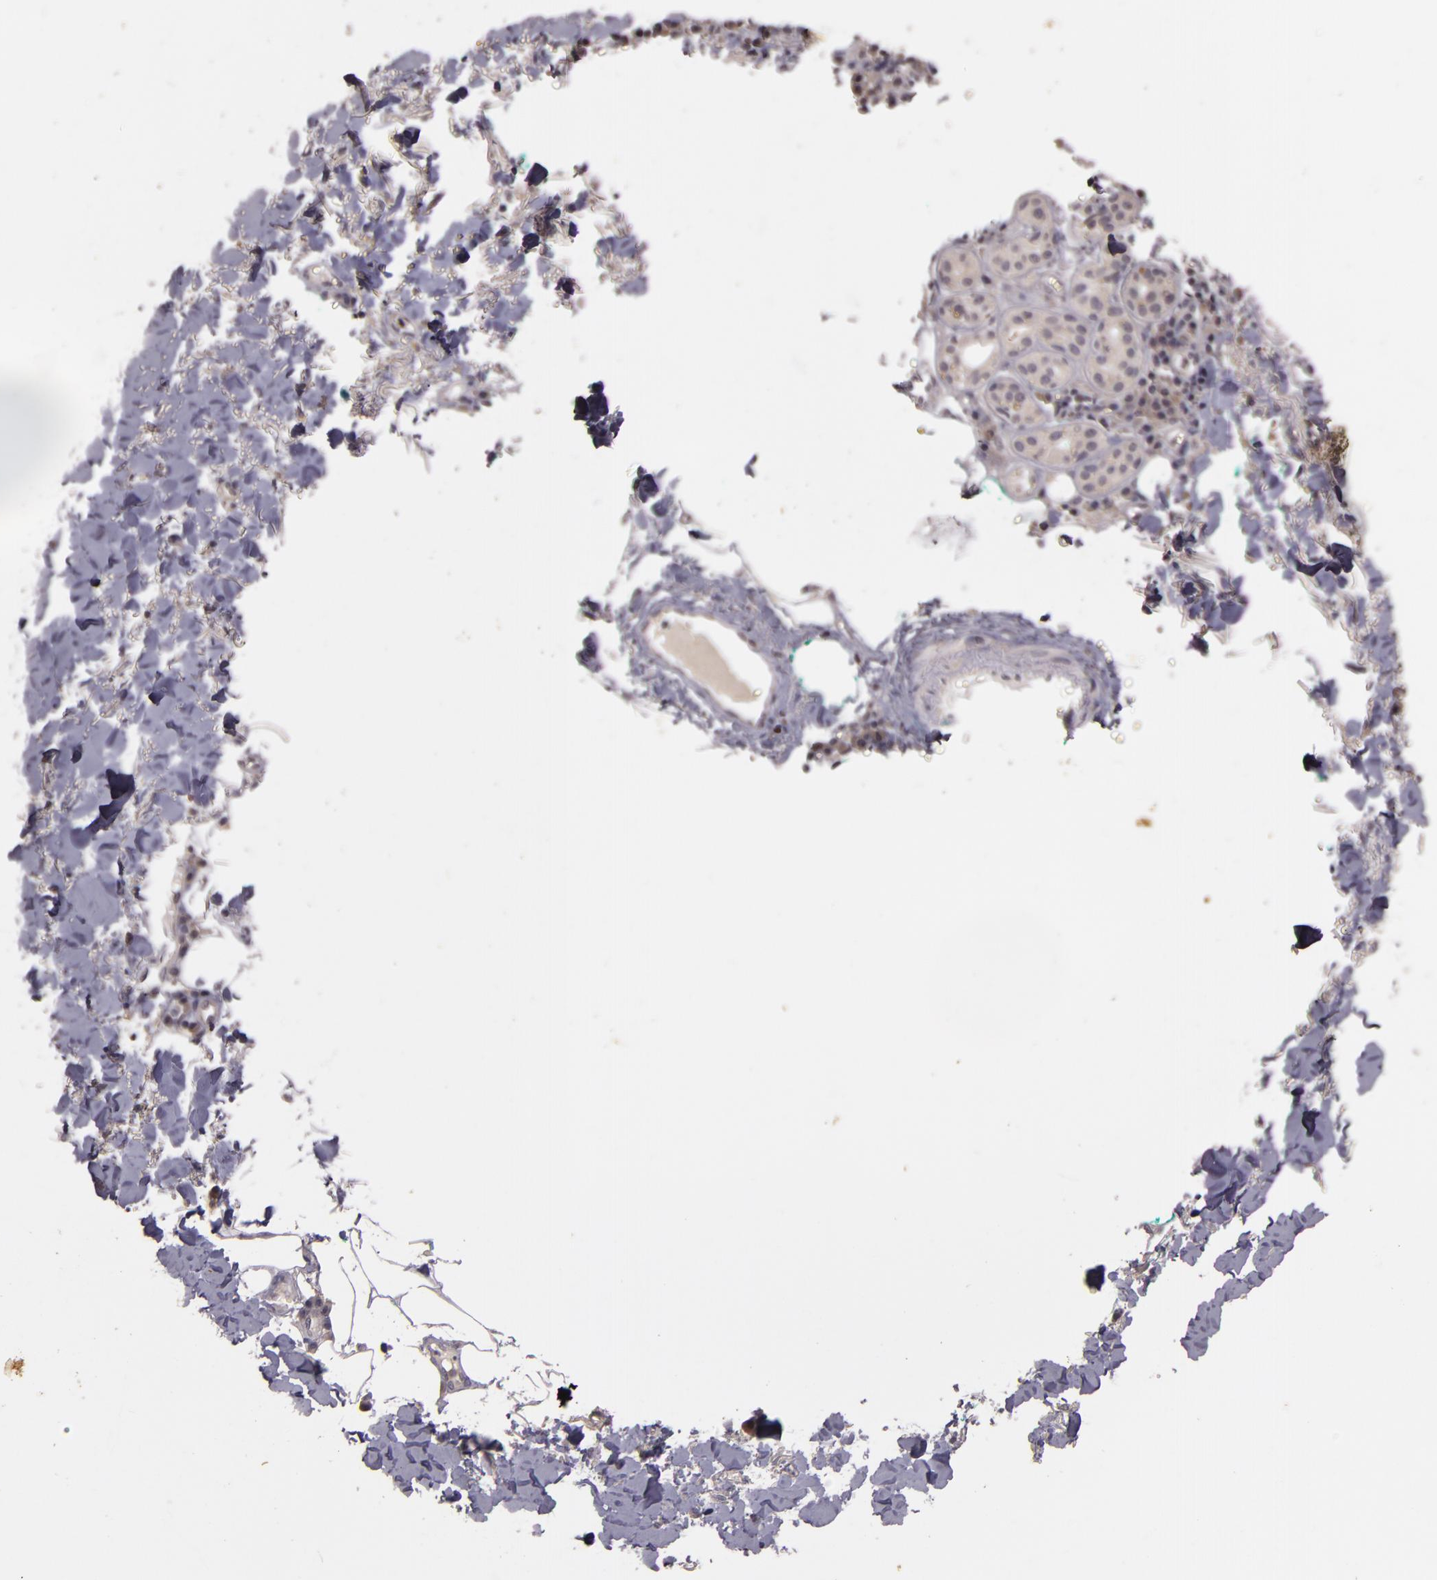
{"staining": {"intensity": "negative", "quantity": "none", "location": "none"}, "tissue": "skin cancer", "cell_type": "Tumor cells", "image_type": "cancer", "snomed": [{"axis": "morphology", "description": "Basal cell carcinoma"}, {"axis": "topography", "description": "Skin"}], "caption": "Immunohistochemical staining of skin cancer shows no significant staining in tumor cells.", "gene": "TFF1", "patient": {"sex": "female", "age": 89}}